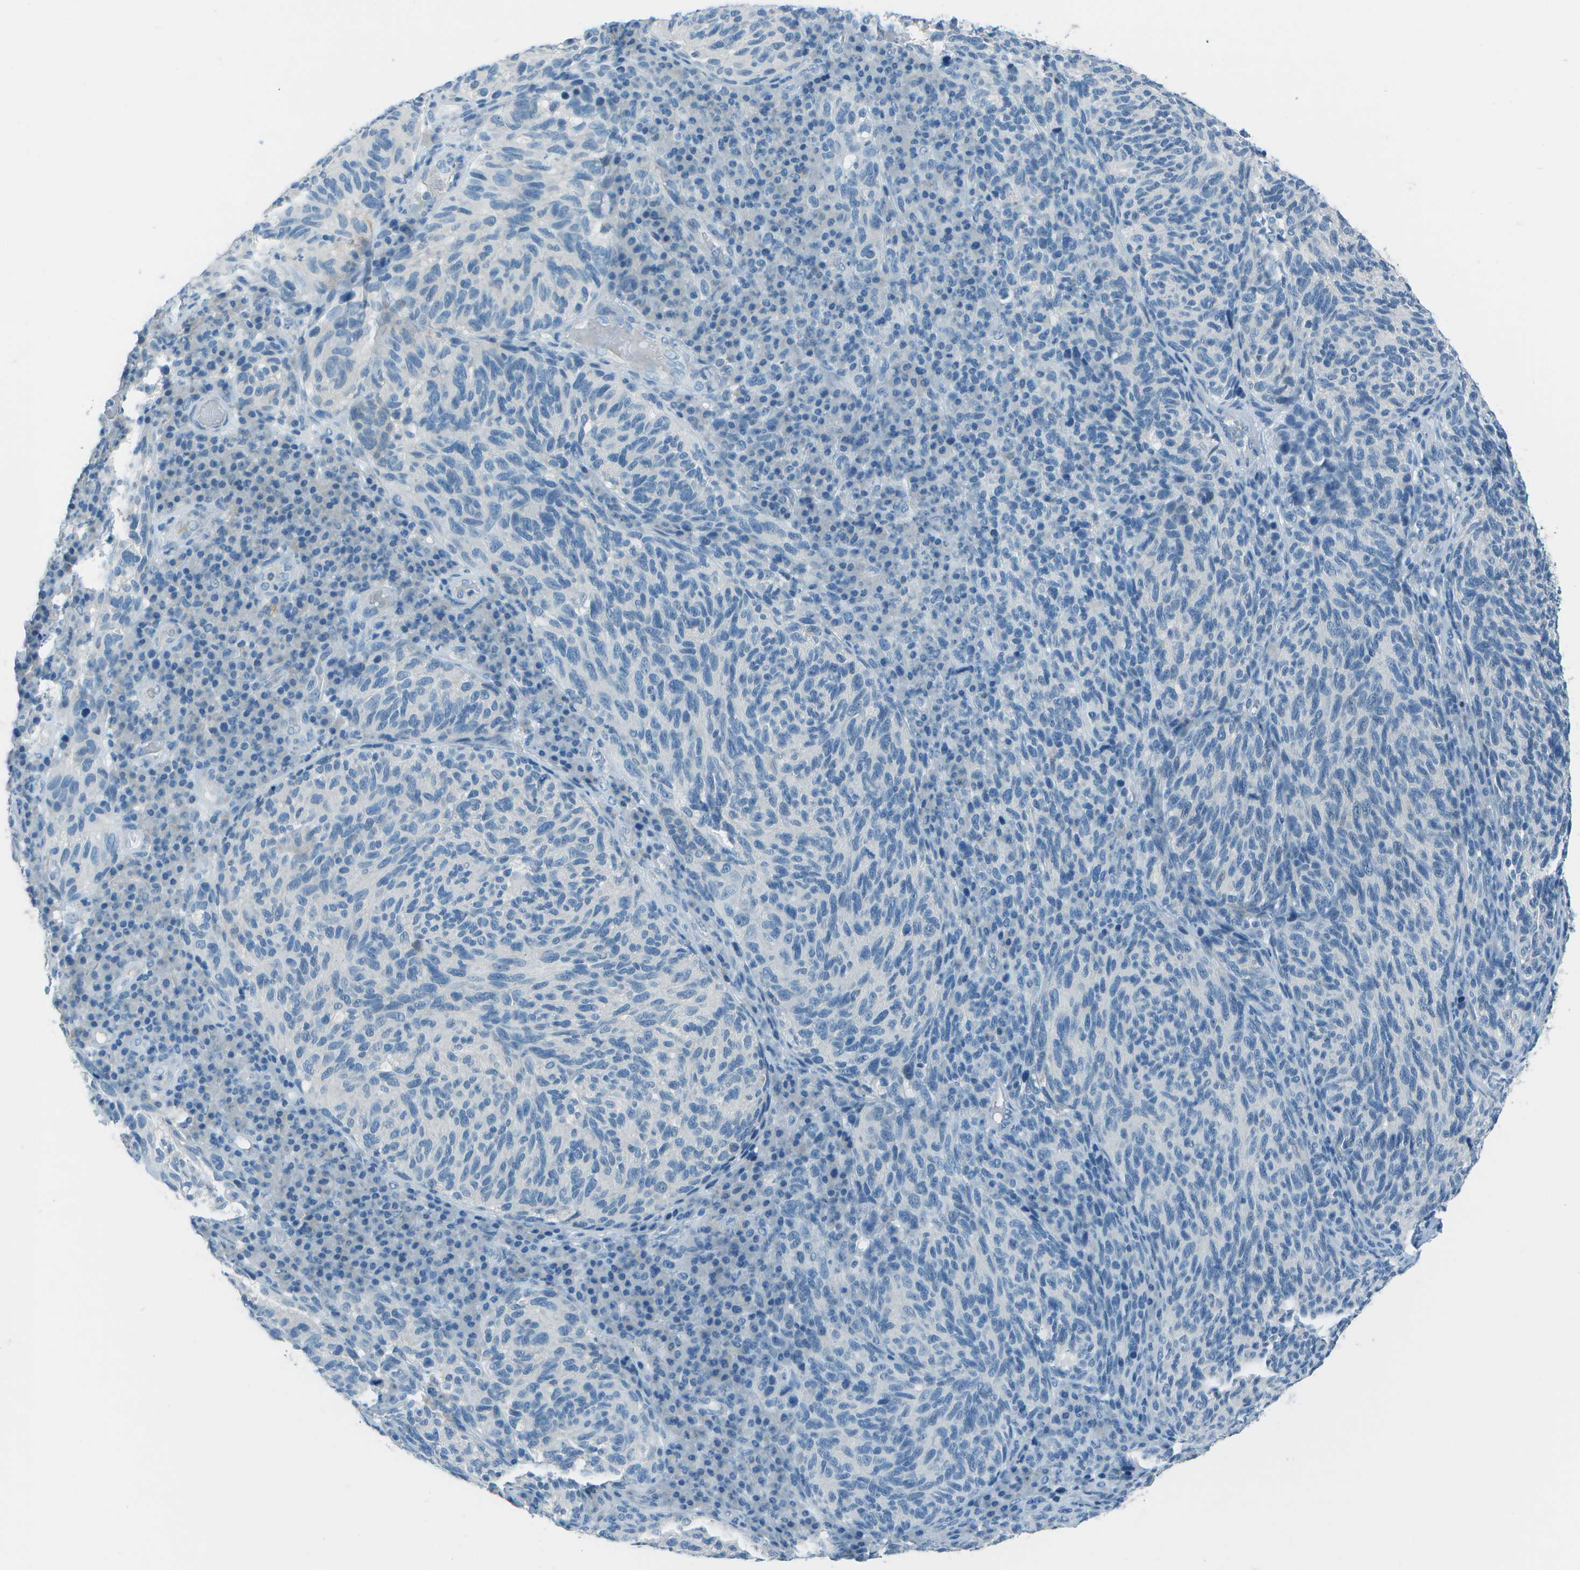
{"staining": {"intensity": "negative", "quantity": "none", "location": "none"}, "tissue": "melanoma", "cell_type": "Tumor cells", "image_type": "cancer", "snomed": [{"axis": "morphology", "description": "Malignant melanoma, NOS"}, {"axis": "topography", "description": "Skin"}], "caption": "This is a histopathology image of IHC staining of malignant melanoma, which shows no staining in tumor cells. (Stains: DAB (3,3'-diaminobenzidine) immunohistochemistry (IHC) with hematoxylin counter stain, Microscopy: brightfield microscopy at high magnification).", "gene": "FGF1", "patient": {"sex": "female", "age": 73}}